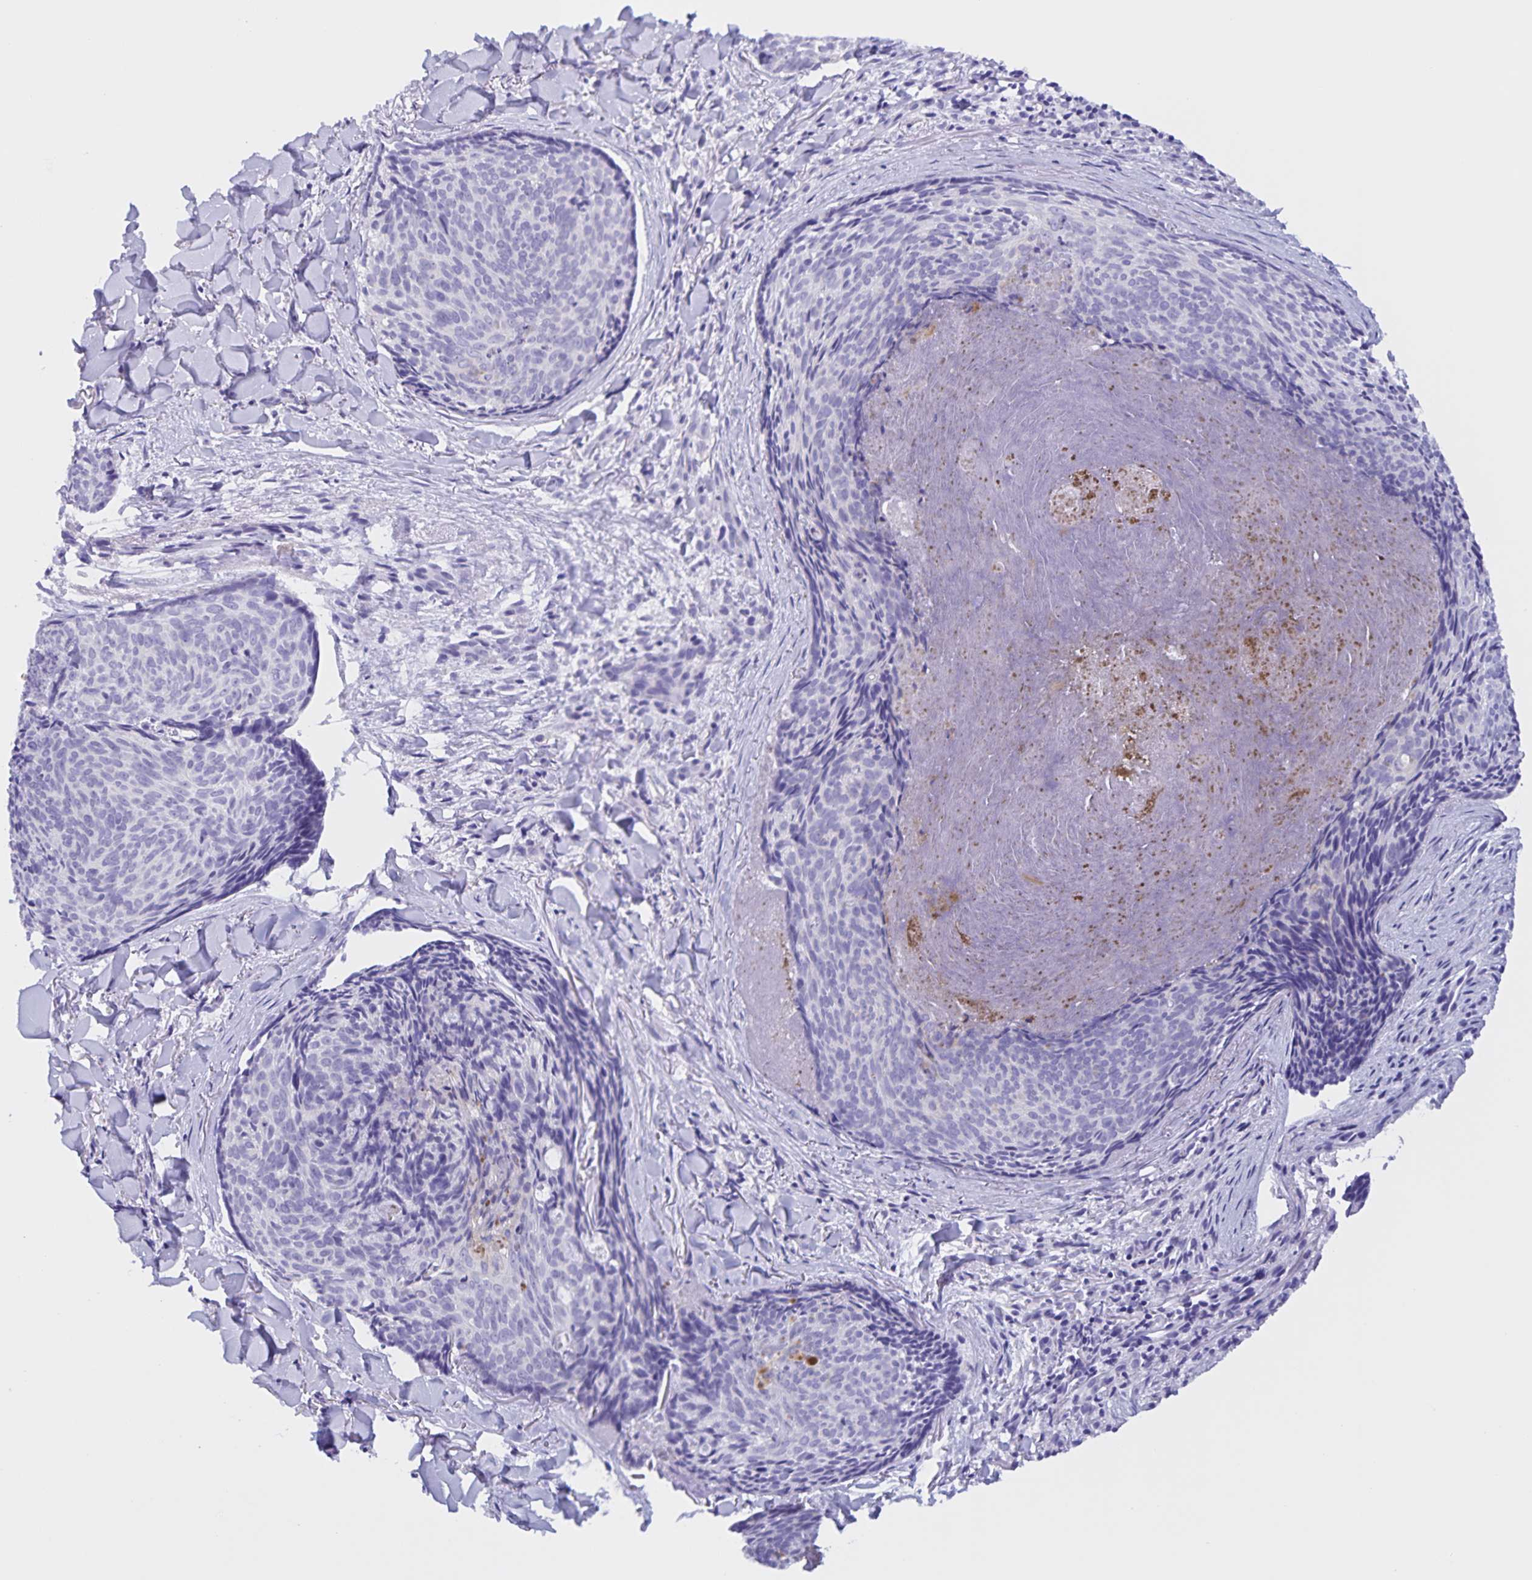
{"staining": {"intensity": "negative", "quantity": "none", "location": "none"}, "tissue": "skin cancer", "cell_type": "Tumor cells", "image_type": "cancer", "snomed": [{"axis": "morphology", "description": "Basal cell carcinoma"}, {"axis": "topography", "description": "Skin"}], "caption": "Immunohistochemical staining of skin cancer (basal cell carcinoma) exhibits no significant positivity in tumor cells.", "gene": "TGIF2LX", "patient": {"sex": "female", "age": 82}}